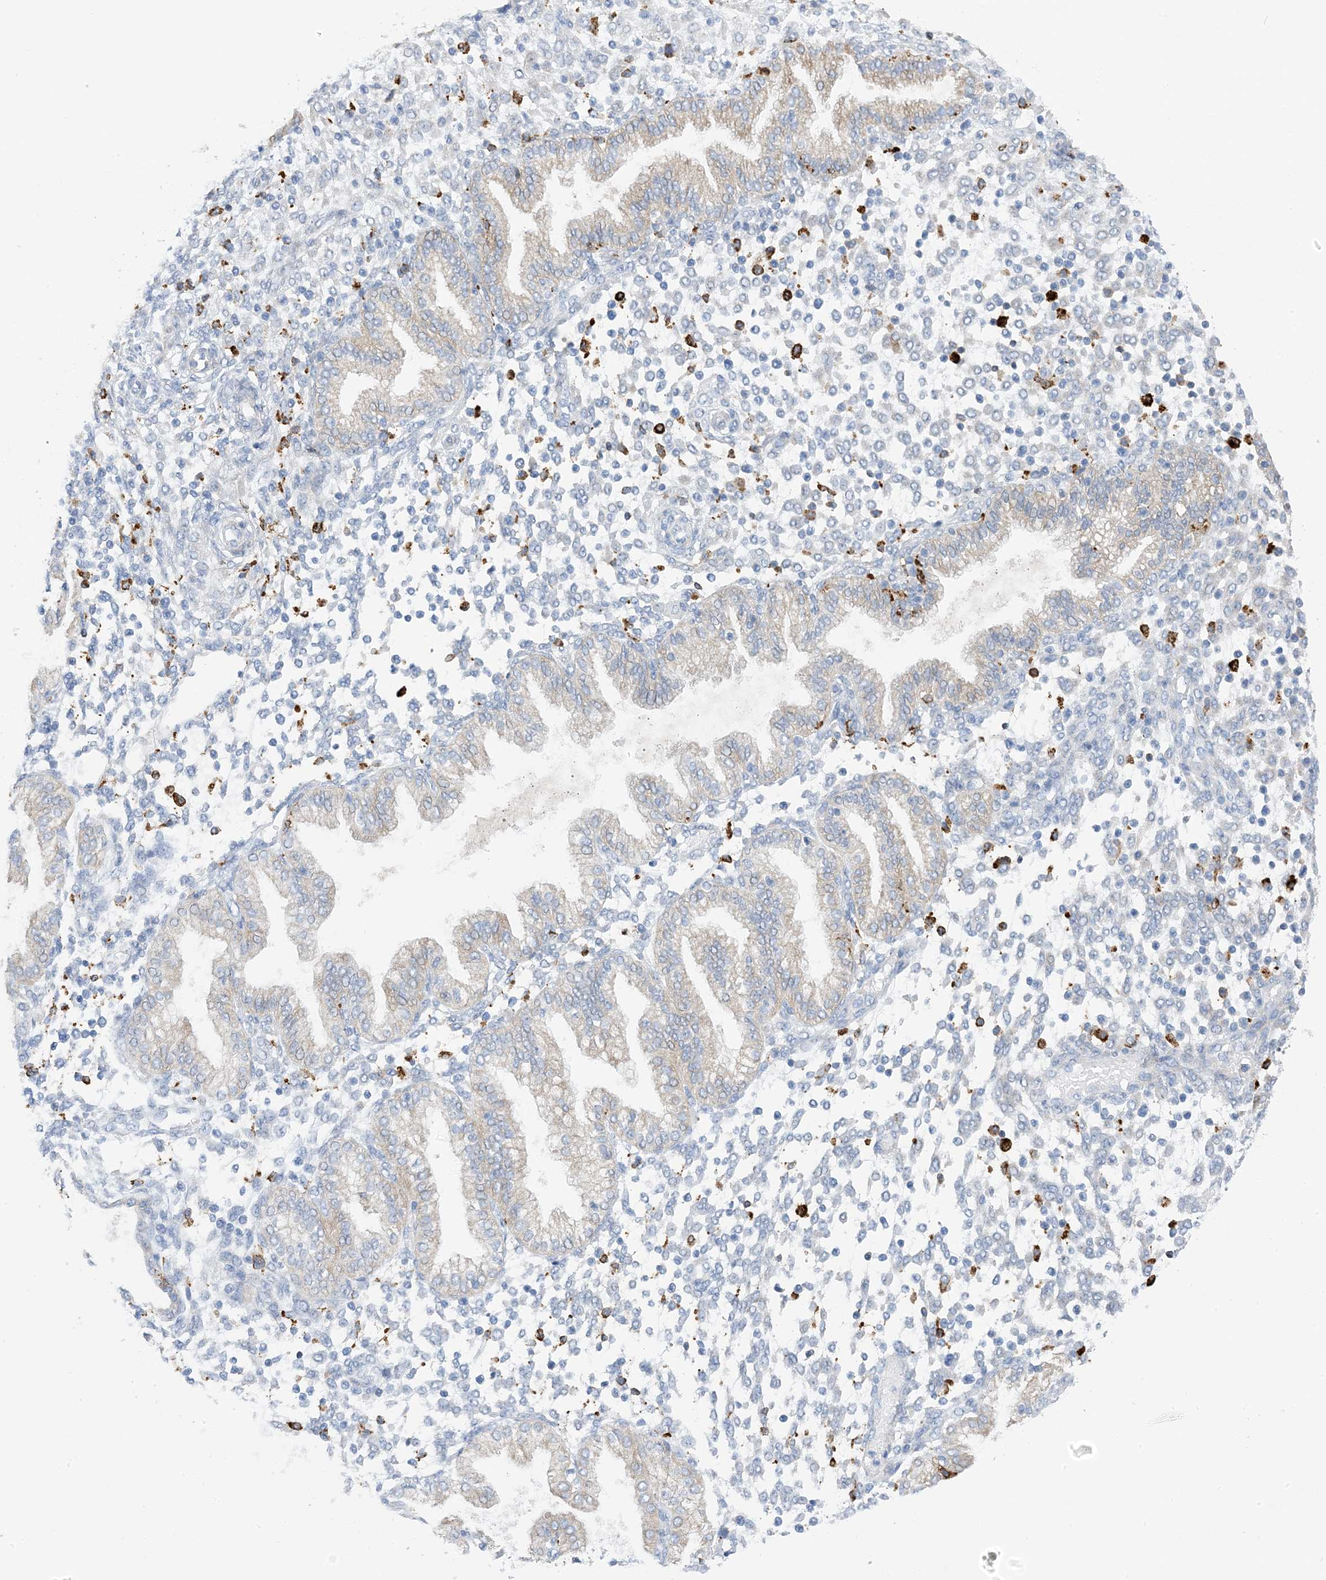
{"staining": {"intensity": "negative", "quantity": "none", "location": "none"}, "tissue": "endometrium", "cell_type": "Cells in endometrial stroma", "image_type": "normal", "snomed": [{"axis": "morphology", "description": "Normal tissue, NOS"}, {"axis": "topography", "description": "Endometrium"}], "caption": "DAB (3,3'-diaminobenzidine) immunohistochemical staining of normal human endometrium shows no significant expression in cells in endometrial stroma. Brightfield microscopy of immunohistochemistry (IHC) stained with DAB (3,3'-diaminobenzidine) (brown) and hematoxylin (blue), captured at high magnification.", "gene": "DPH3", "patient": {"sex": "female", "age": 53}}